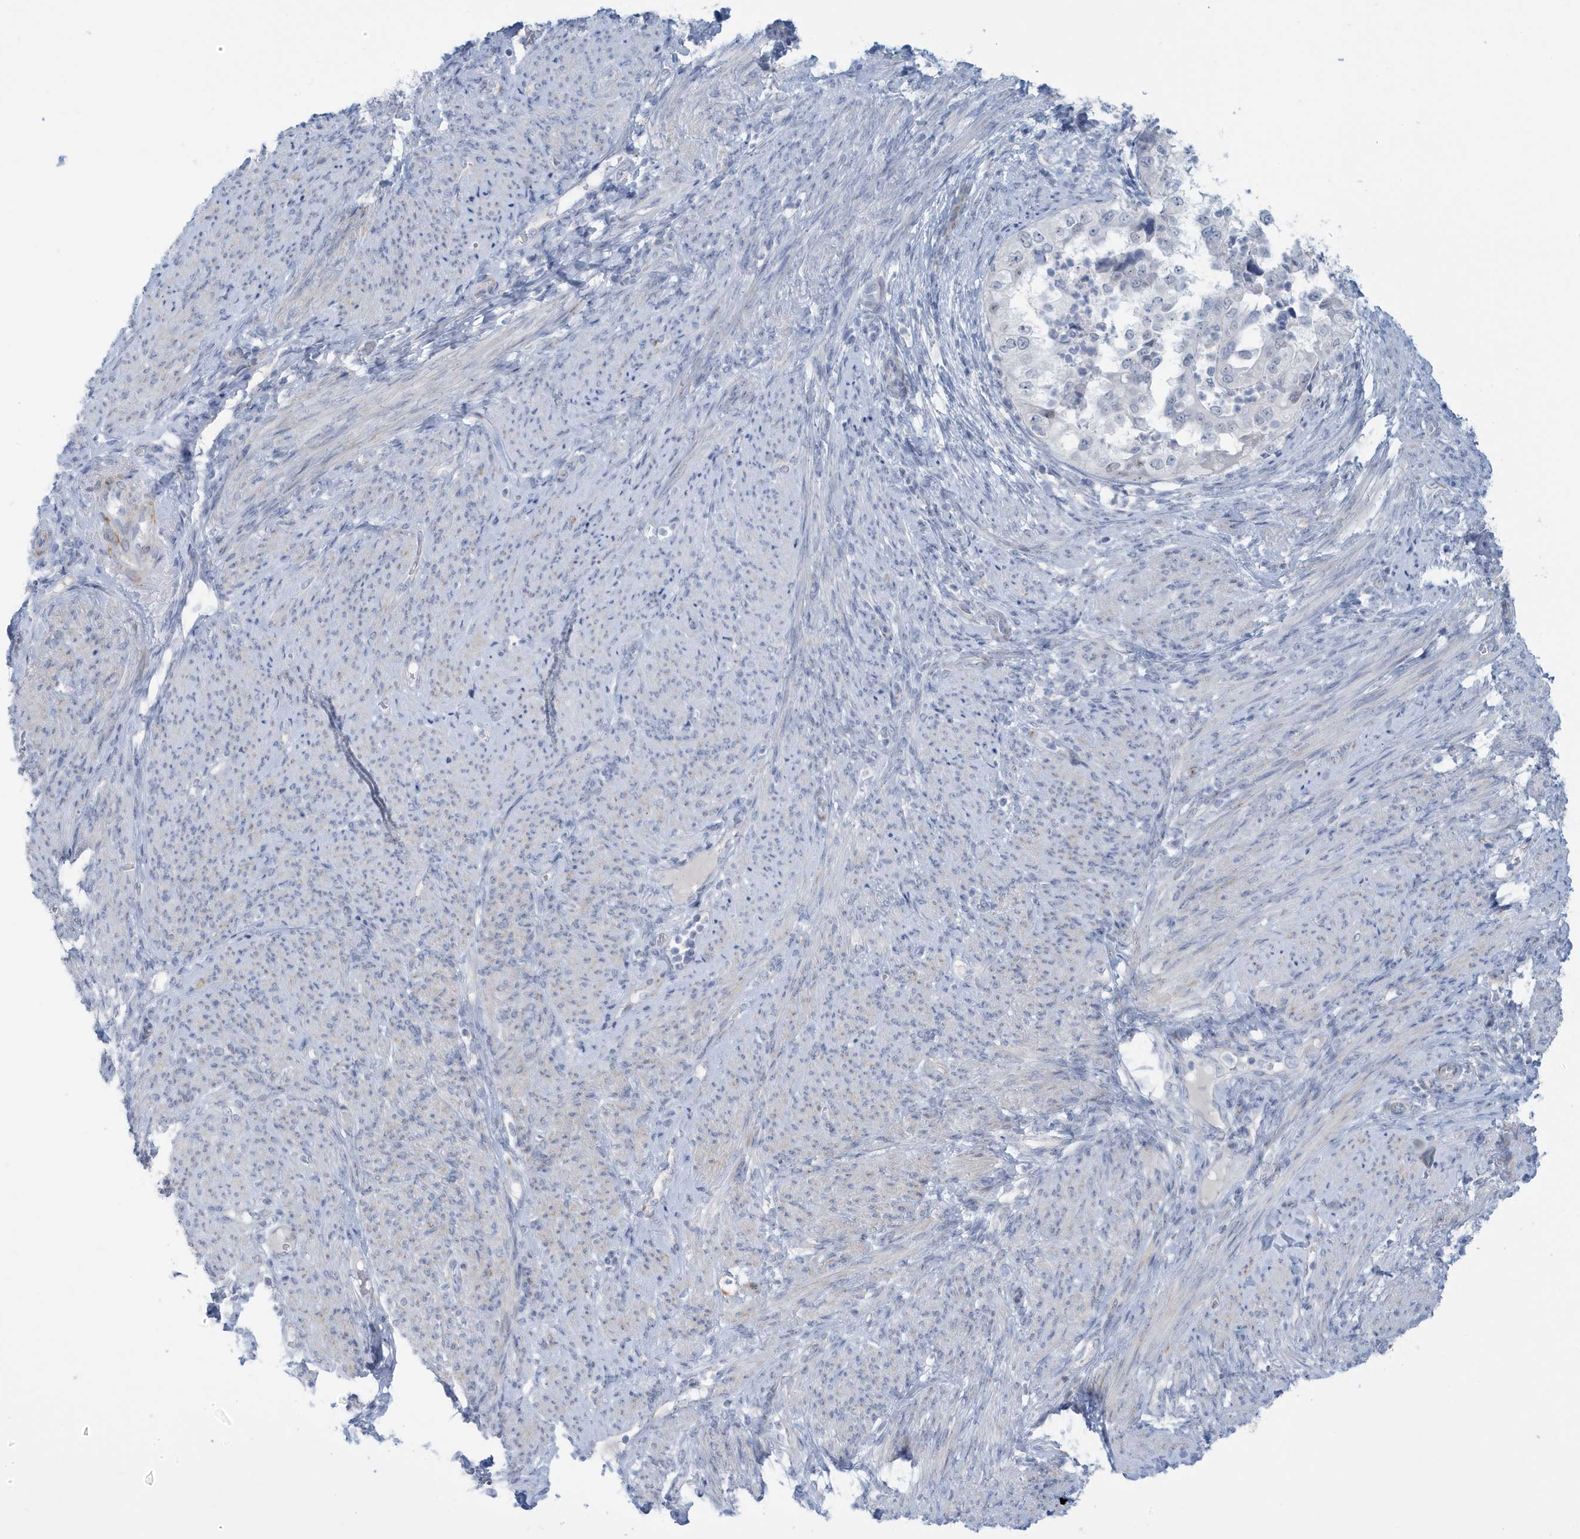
{"staining": {"intensity": "negative", "quantity": "none", "location": "none"}, "tissue": "endometrial cancer", "cell_type": "Tumor cells", "image_type": "cancer", "snomed": [{"axis": "morphology", "description": "Adenocarcinoma, NOS"}, {"axis": "topography", "description": "Endometrium"}], "caption": "Immunohistochemical staining of human endometrial cancer (adenocarcinoma) displays no significant positivity in tumor cells. (Immunohistochemistry, brightfield microscopy, high magnification).", "gene": "PERM1", "patient": {"sex": "female", "age": 85}}